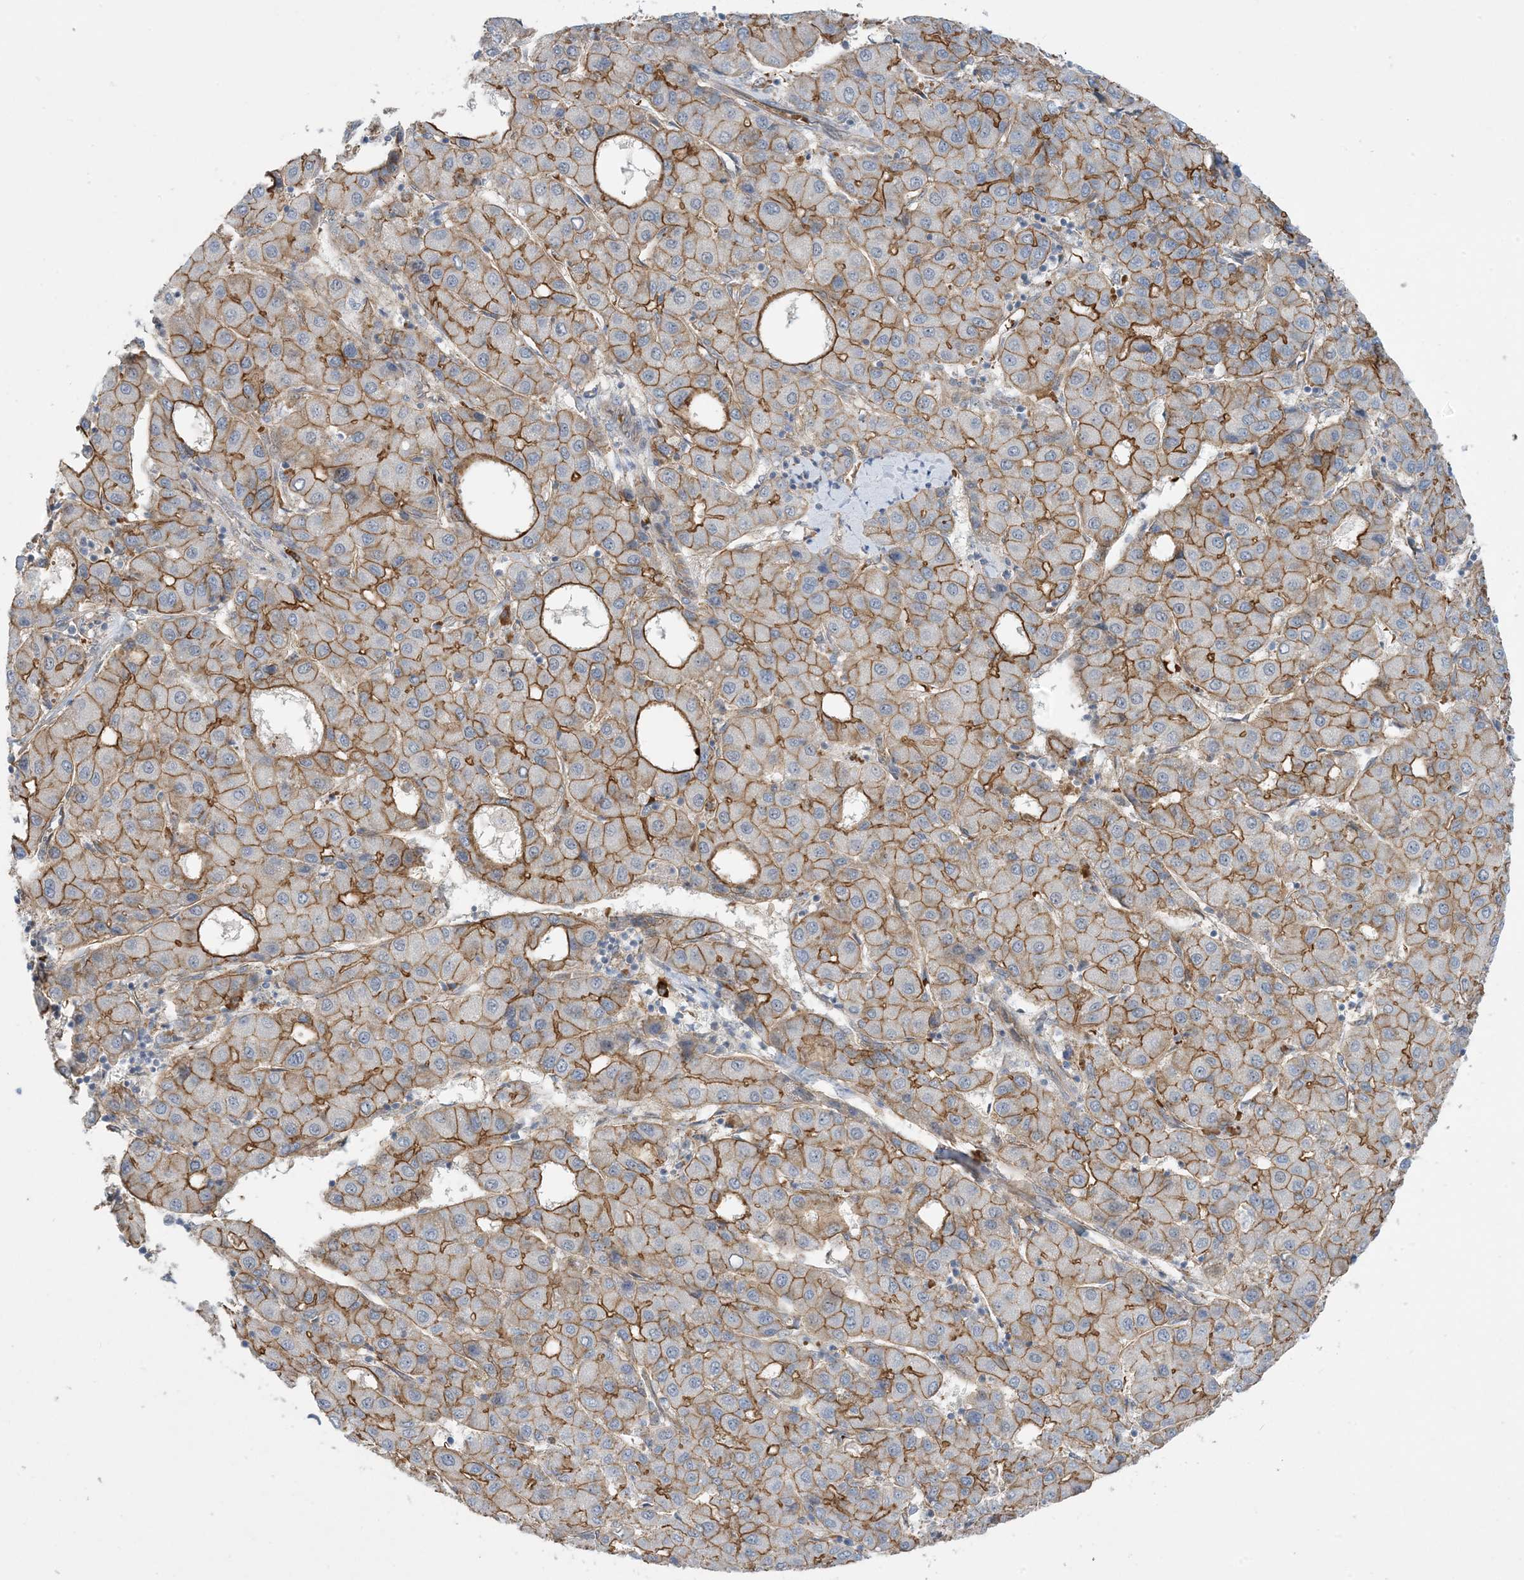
{"staining": {"intensity": "moderate", "quantity": ">75%", "location": "cytoplasmic/membranous"}, "tissue": "liver cancer", "cell_type": "Tumor cells", "image_type": "cancer", "snomed": [{"axis": "morphology", "description": "Carcinoma, Hepatocellular, NOS"}, {"axis": "topography", "description": "Liver"}], "caption": "Hepatocellular carcinoma (liver) stained for a protein reveals moderate cytoplasmic/membranous positivity in tumor cells.", "gene": "AOC1", "patient": {"sex": "male", "age": 65}}